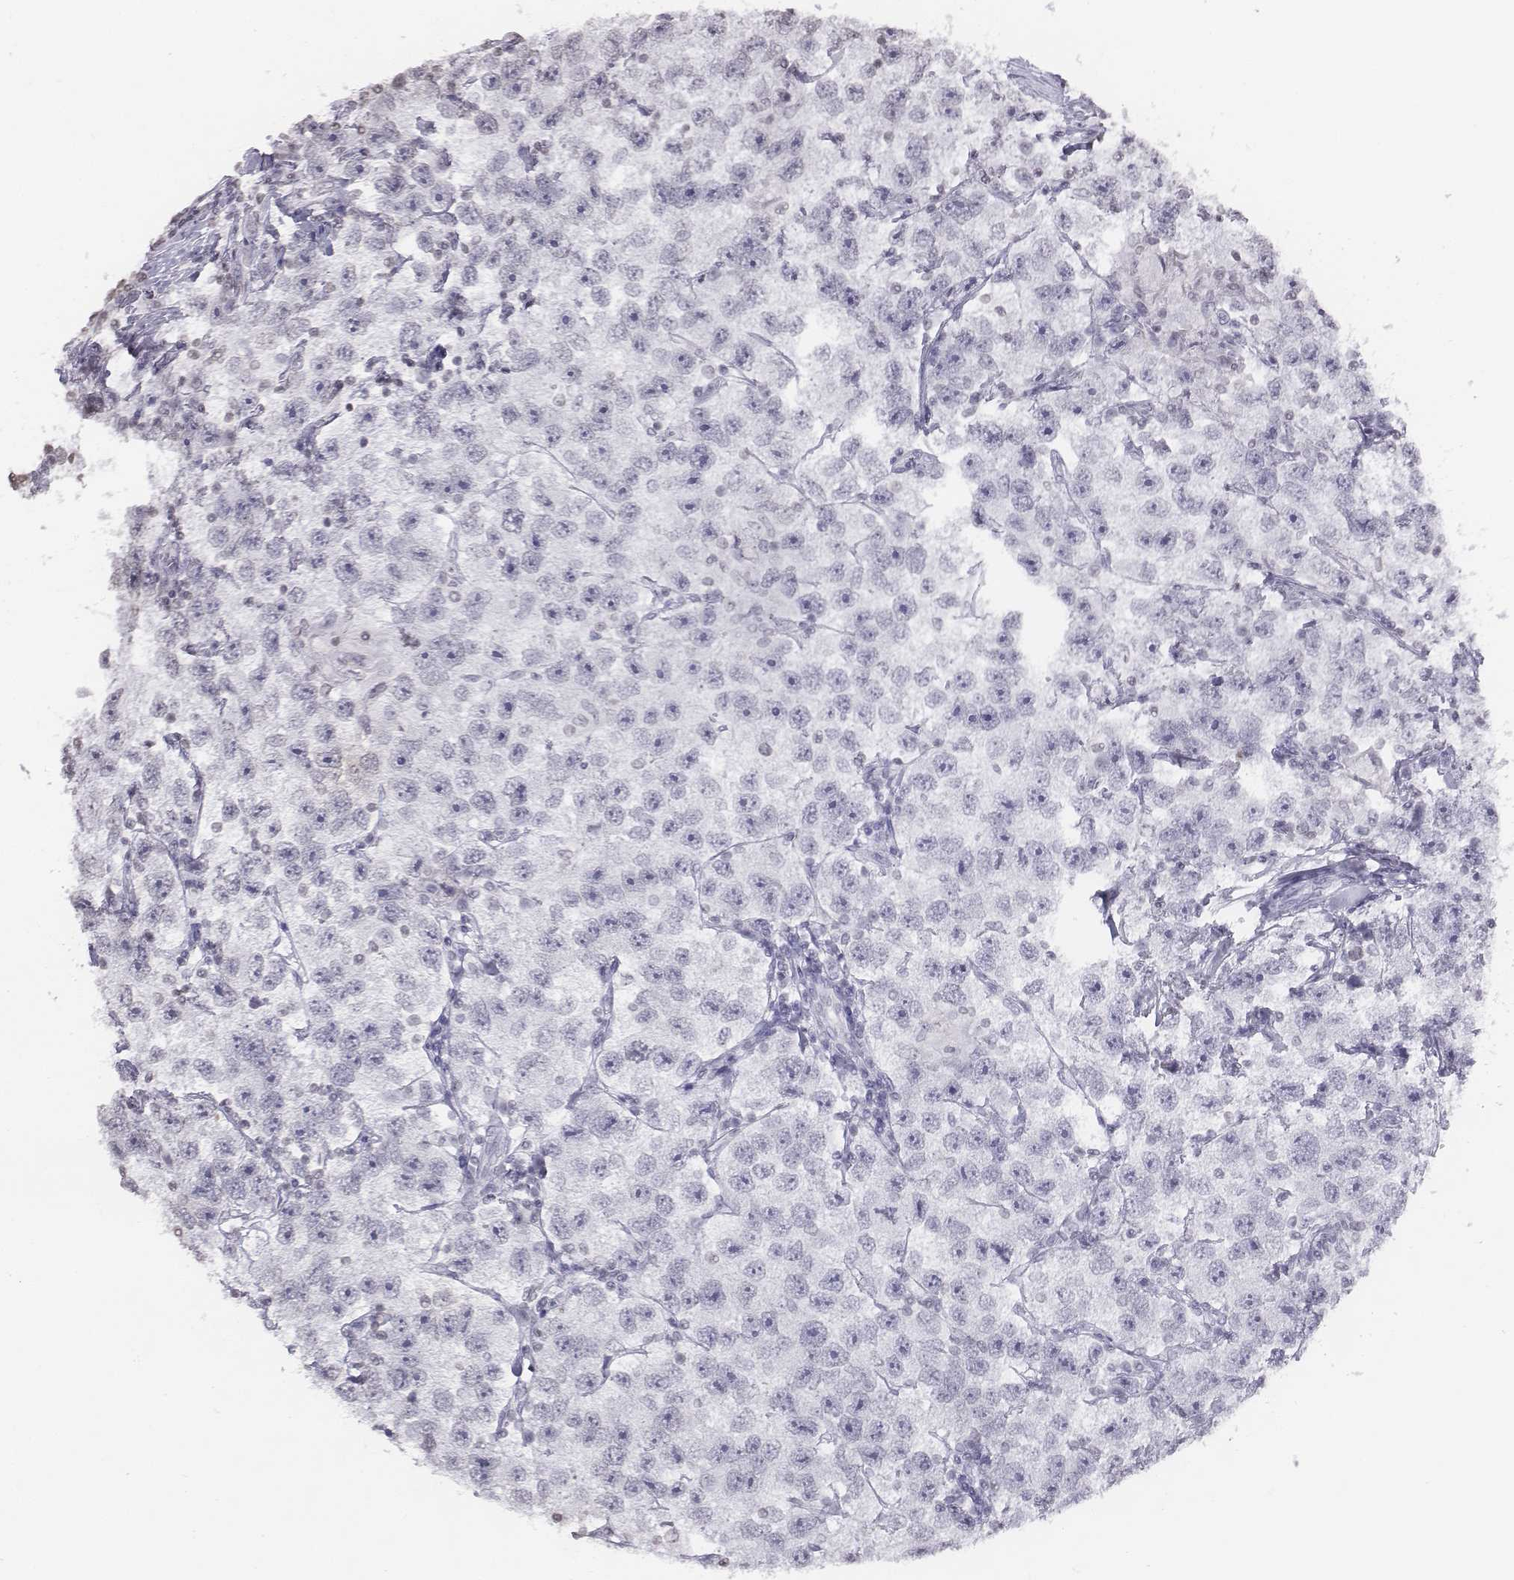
{"staining": {"intensity": "negative", "quantity": "none", "location": "none"}, "tissue": "testis cancer", "cell_type": "Tumor cells", "image_type": "cancer", "snomed": [{"axis": "morphology", "description": "Seminoma, NOS"}, {"axis": "topography", "description": "Testis"}], "caption": "Photomicrograph shows no protein staining in tumor cells of testis cancer tissue. (Brightfield microscopy of DAB (3,3'-diaminobenzidine) IHC at high magnification).", "gene": "BARHL1", "patient": {"sex": "male", "age": 26}}